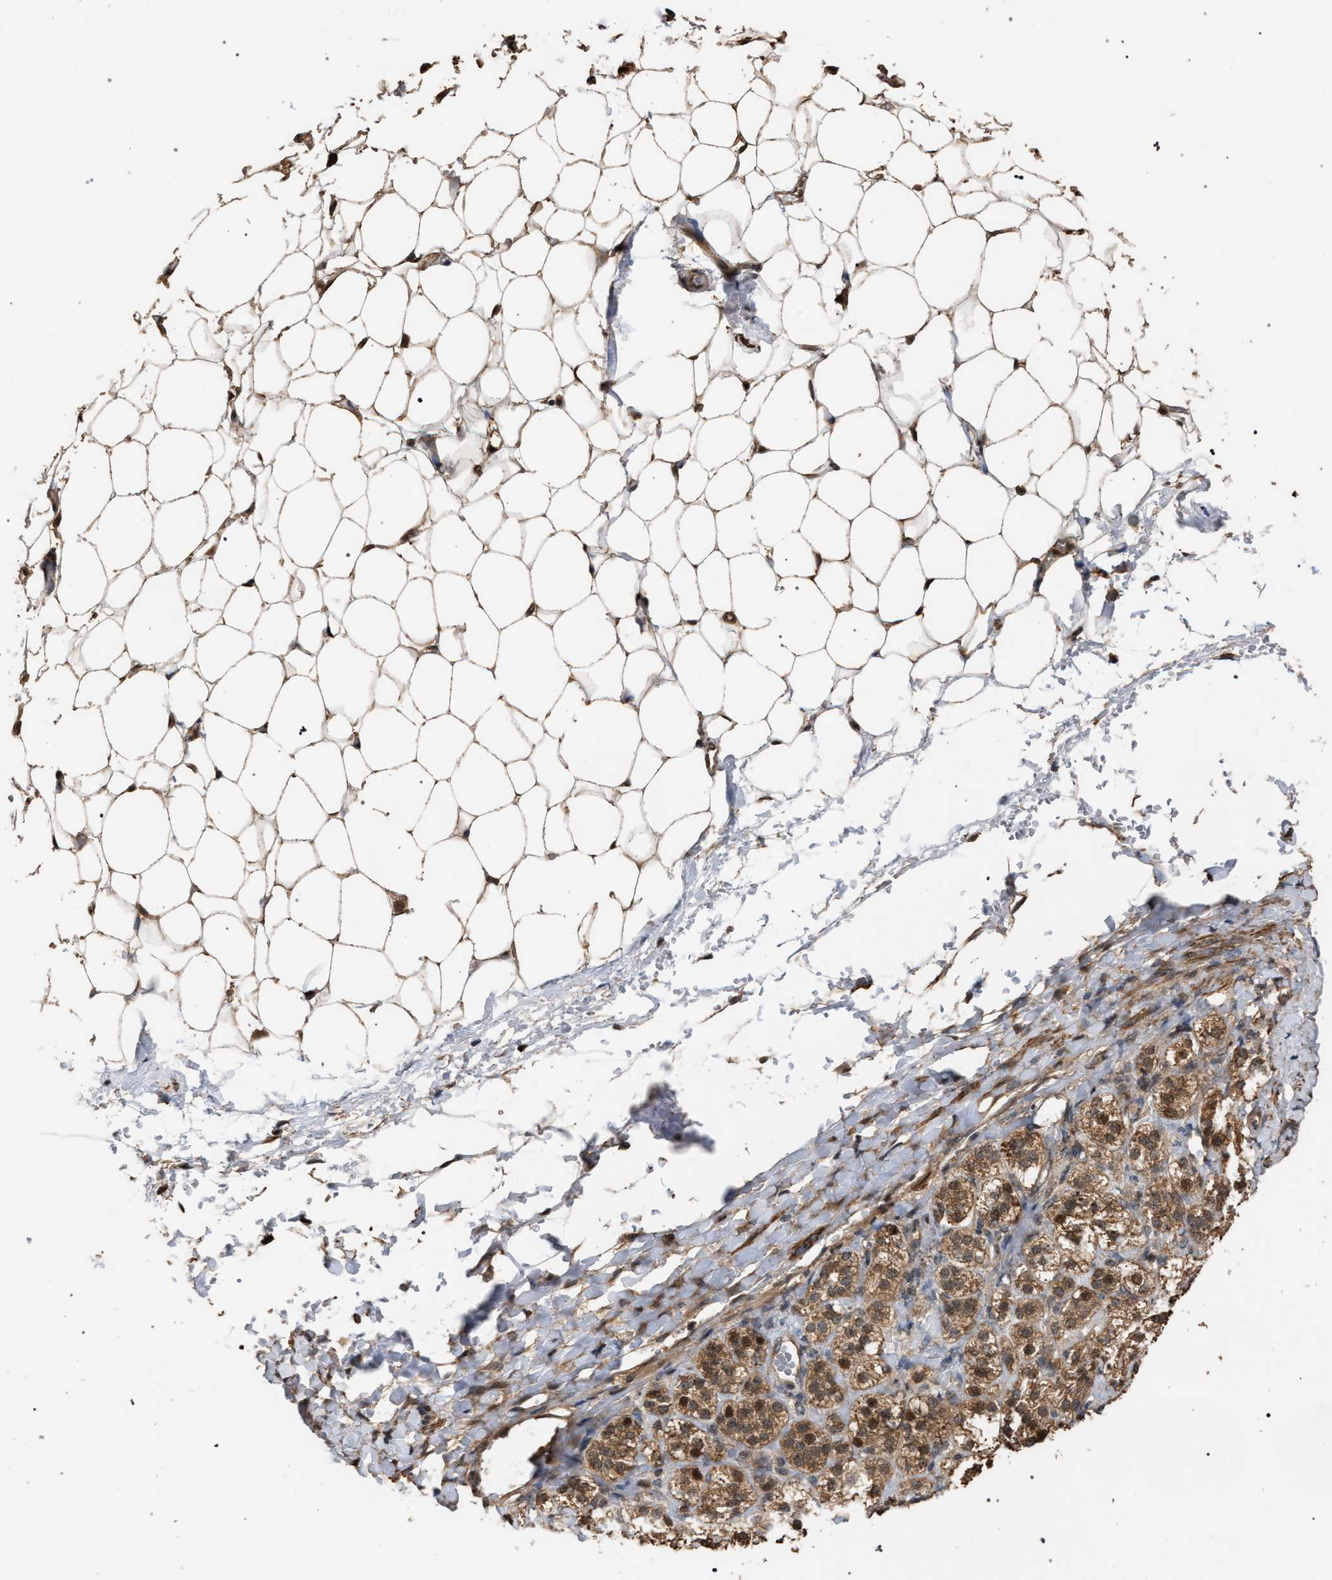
{"staining": {"intensity": "strong", "quantity": ">75%", "location": "cytoplasmic/membranous,nuclear"}, "tissue": "adrenal gland", "cell_type": "Glandular cells", "image_type": "normal", "snomed": [{"axis": "morphology", "description": "Normal tissue, NOS"}, {"axis": "topography", "description": "Adrenal gland"}], "caption": "IHC (DAB (3,3'-diaminobenzidine)) staining of normal adrenal gland exhibits strong cytoplasmic/membranous,nuclear protein staining in about >75% of glandular cells.", "gene": "NAA35", "patient": {"sex": "female", "age": 44}}